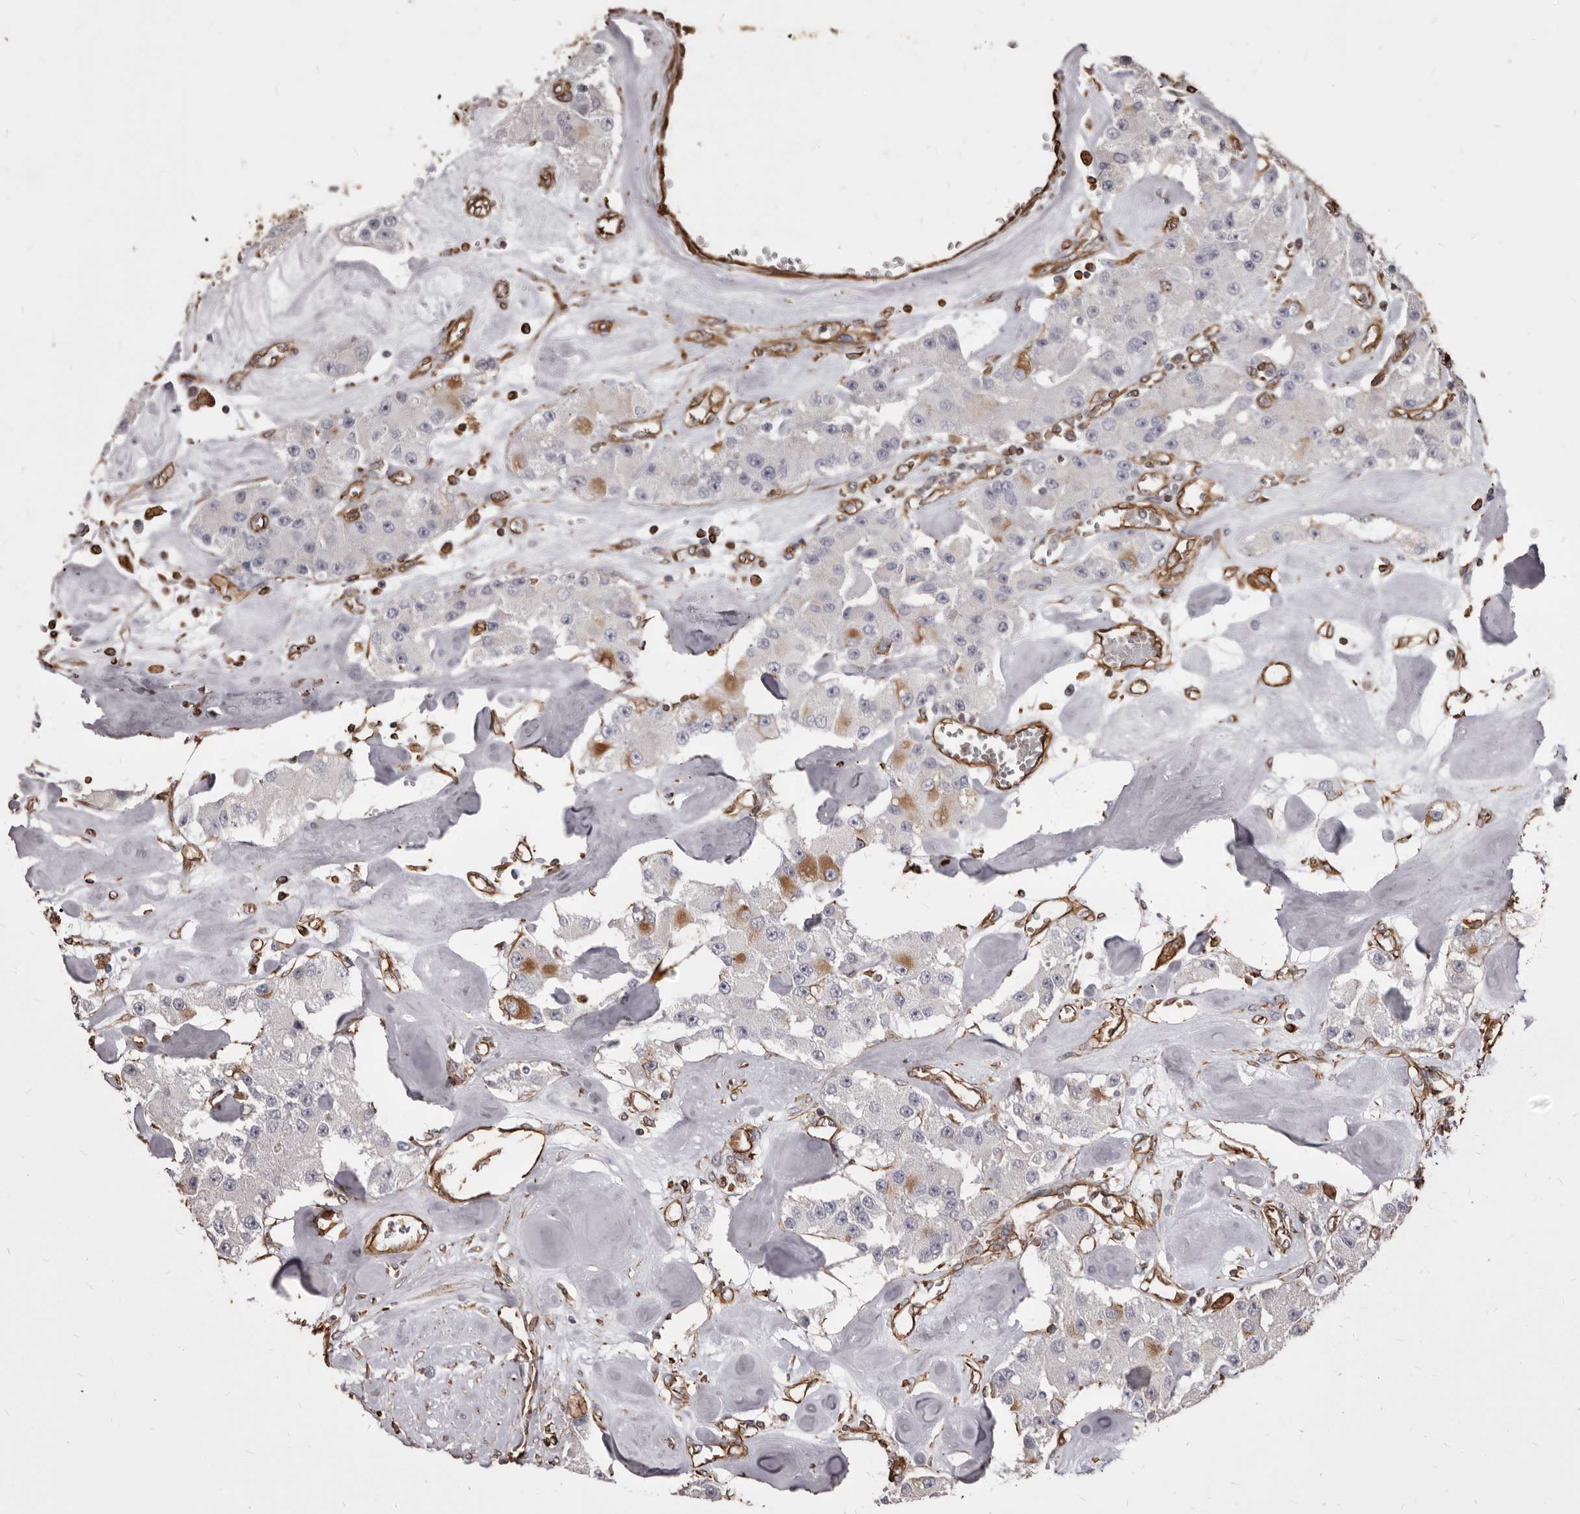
{"staining": {"intensity": "moderate", "quantity": "<25%", "location": "cytoplasmic/membranous"}, "tissue": "carcinoid", "cell_type": "Tumor cells", "image_type": "cancer", "snomed": [{"axis": "morphology", "description": "Carcinoid, malignant, NOS"}, {"axis": "topography", "description": "Pancreas"}], "caption": "Carcinoid stained for a protein (brown) exhibits moderate cytoplasmic/membranous positive expression in approximately <25% of tumor cells.", "gene": "MTURN", "patient": {"sex": "male", "age": 41}}